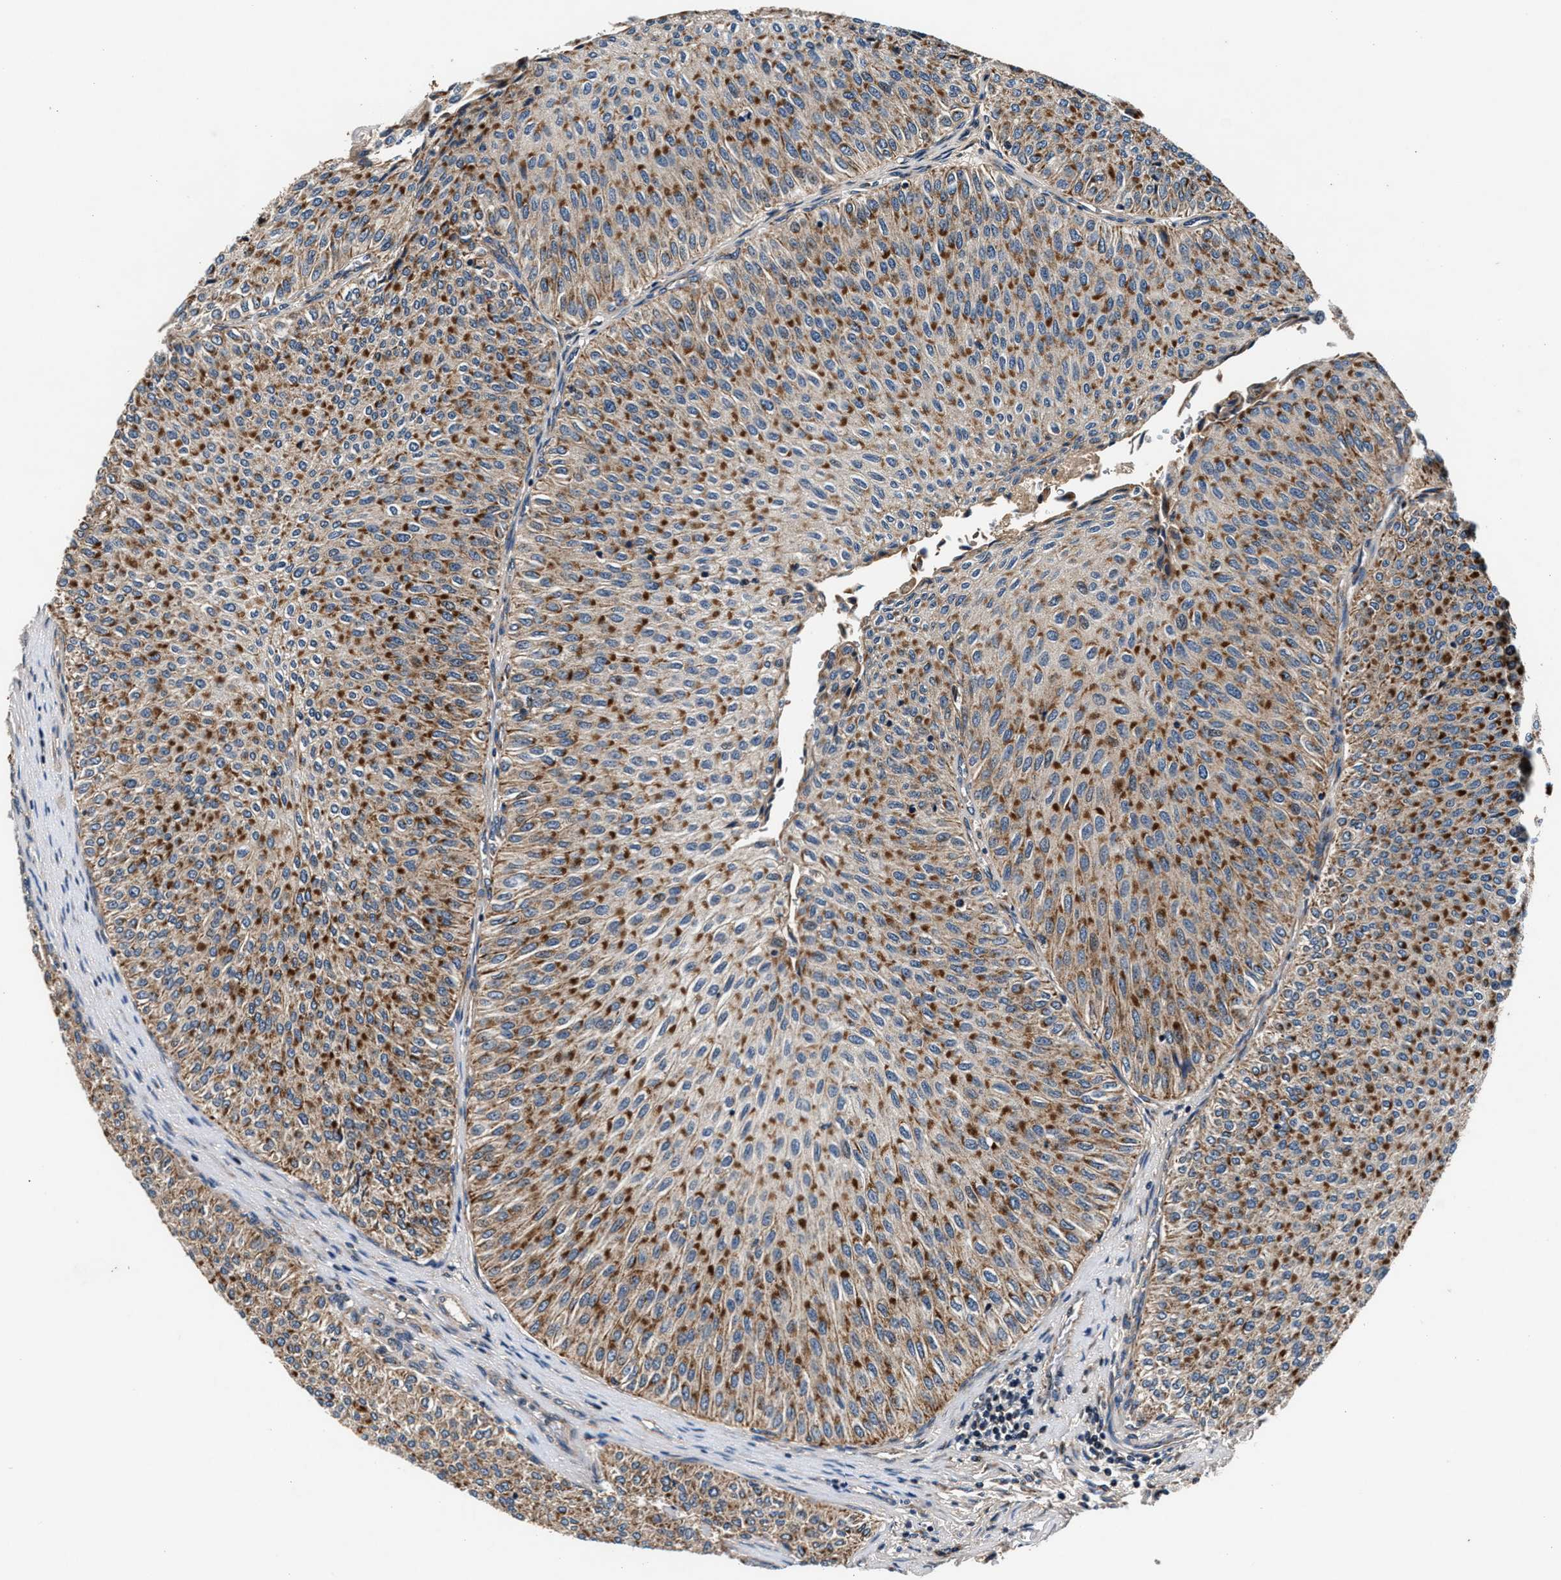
{"staining": {"intensity": "strong", "quantity": ">75%", "location": "cytoplasmic/membranous"}, "tissue": "urothelial cancer", "cell_type": "Tumor cells", "image_type": "cancer", "snomed": [{"axis": "morphology", "description": "Urothelial carcinoma, Low grade"}, {"axis": "topography", "description": "Urinary bladder"}], "caption": "Urothelial cancer was stained to show a protein in brown. There is high levels of strong cytoplasmic/membranous positivity in about >75% of tumor cells. (DAB (3,3'-diaminobenzidine) IHC, brown staining for protein, blue staining for nuclei).", "gene": "IMMT", "patient": {"sex": "male", "age": 78}}